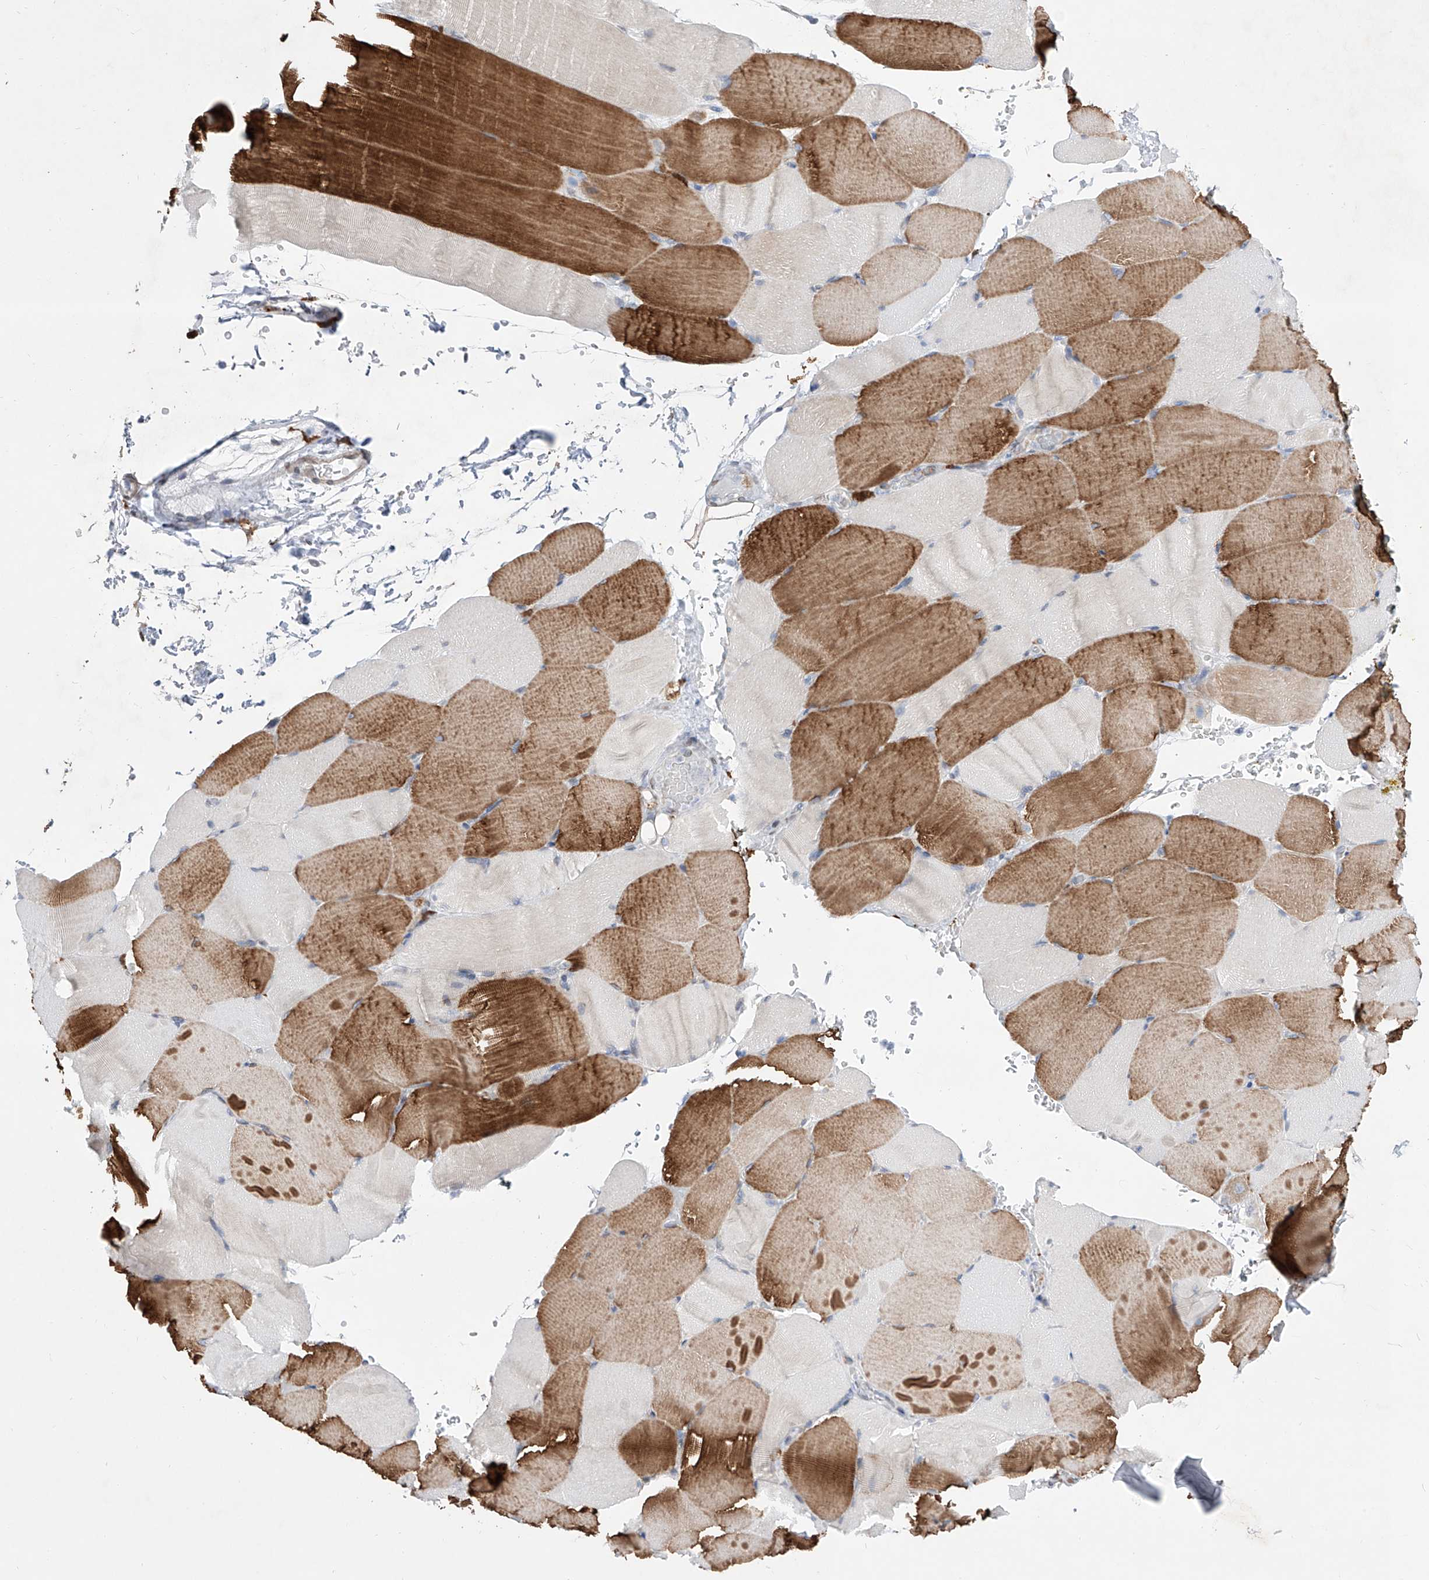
{"staining": {"intensity": "moderate", "quantity": "25%-75%", "location": "cytoplasmic/membranous"}, "tissue": "skeletal muscle", "cell_type": "Myocytes", "image_type": "normal", "snomed": [{"axis": "morphology", "description": "Normal tissue, NOS"}, {"axis": "topography", "description": "Skeletal muscle"}, {"axis": "topography", "description": "Parathyroid gland"}], "caption": "This is an image of IHC staining of benign skeletal muscle, which shows moderate staining in the cytoplasmic/membranous of myocytes.", "gene": "LCLAT1", "patient": {"sex": "female", "age": 37}}